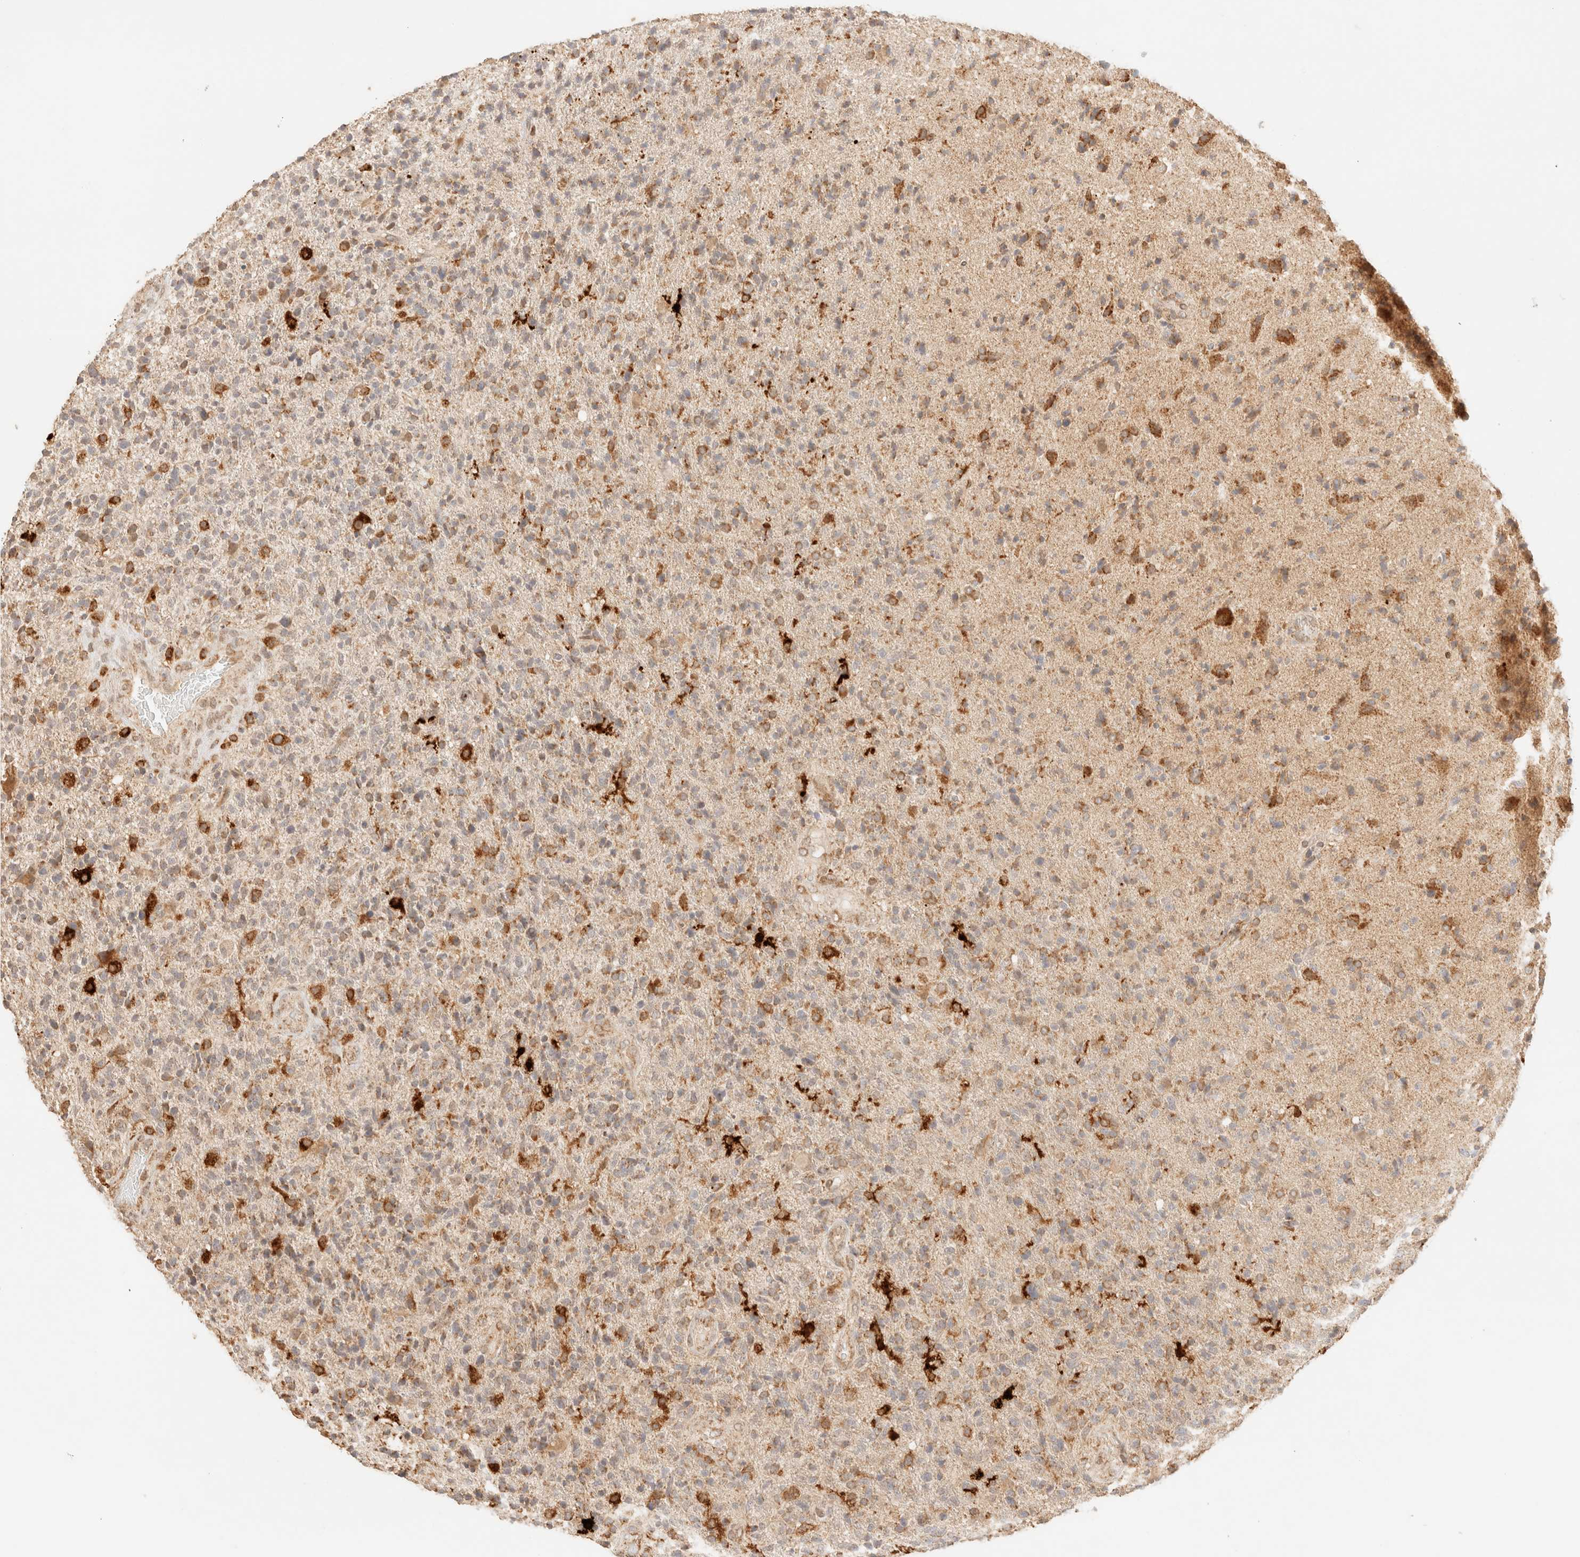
{"staining": {"intensity": "moderate", "quantity": "25%-75%", "location": "cytoplasmic/membranous"}, "tissue": "glioma", "cell_type": "Tumor cells", "image_type": "cancer", "snomed": [{"axis": "morphology", "description": "Glioma, malignant, High grade"}, {"axis": "topography", "description": "Brain"}], "caption": "Protein positivity by immunohistochemistry (IHC) shows moderate cytoplasmic/membranous positivity in approximately 25%-75% of tumor cells in malignant high-grade glioma.", "gene": "TACO1", "patient": {"sex": "male", "age": 72}}